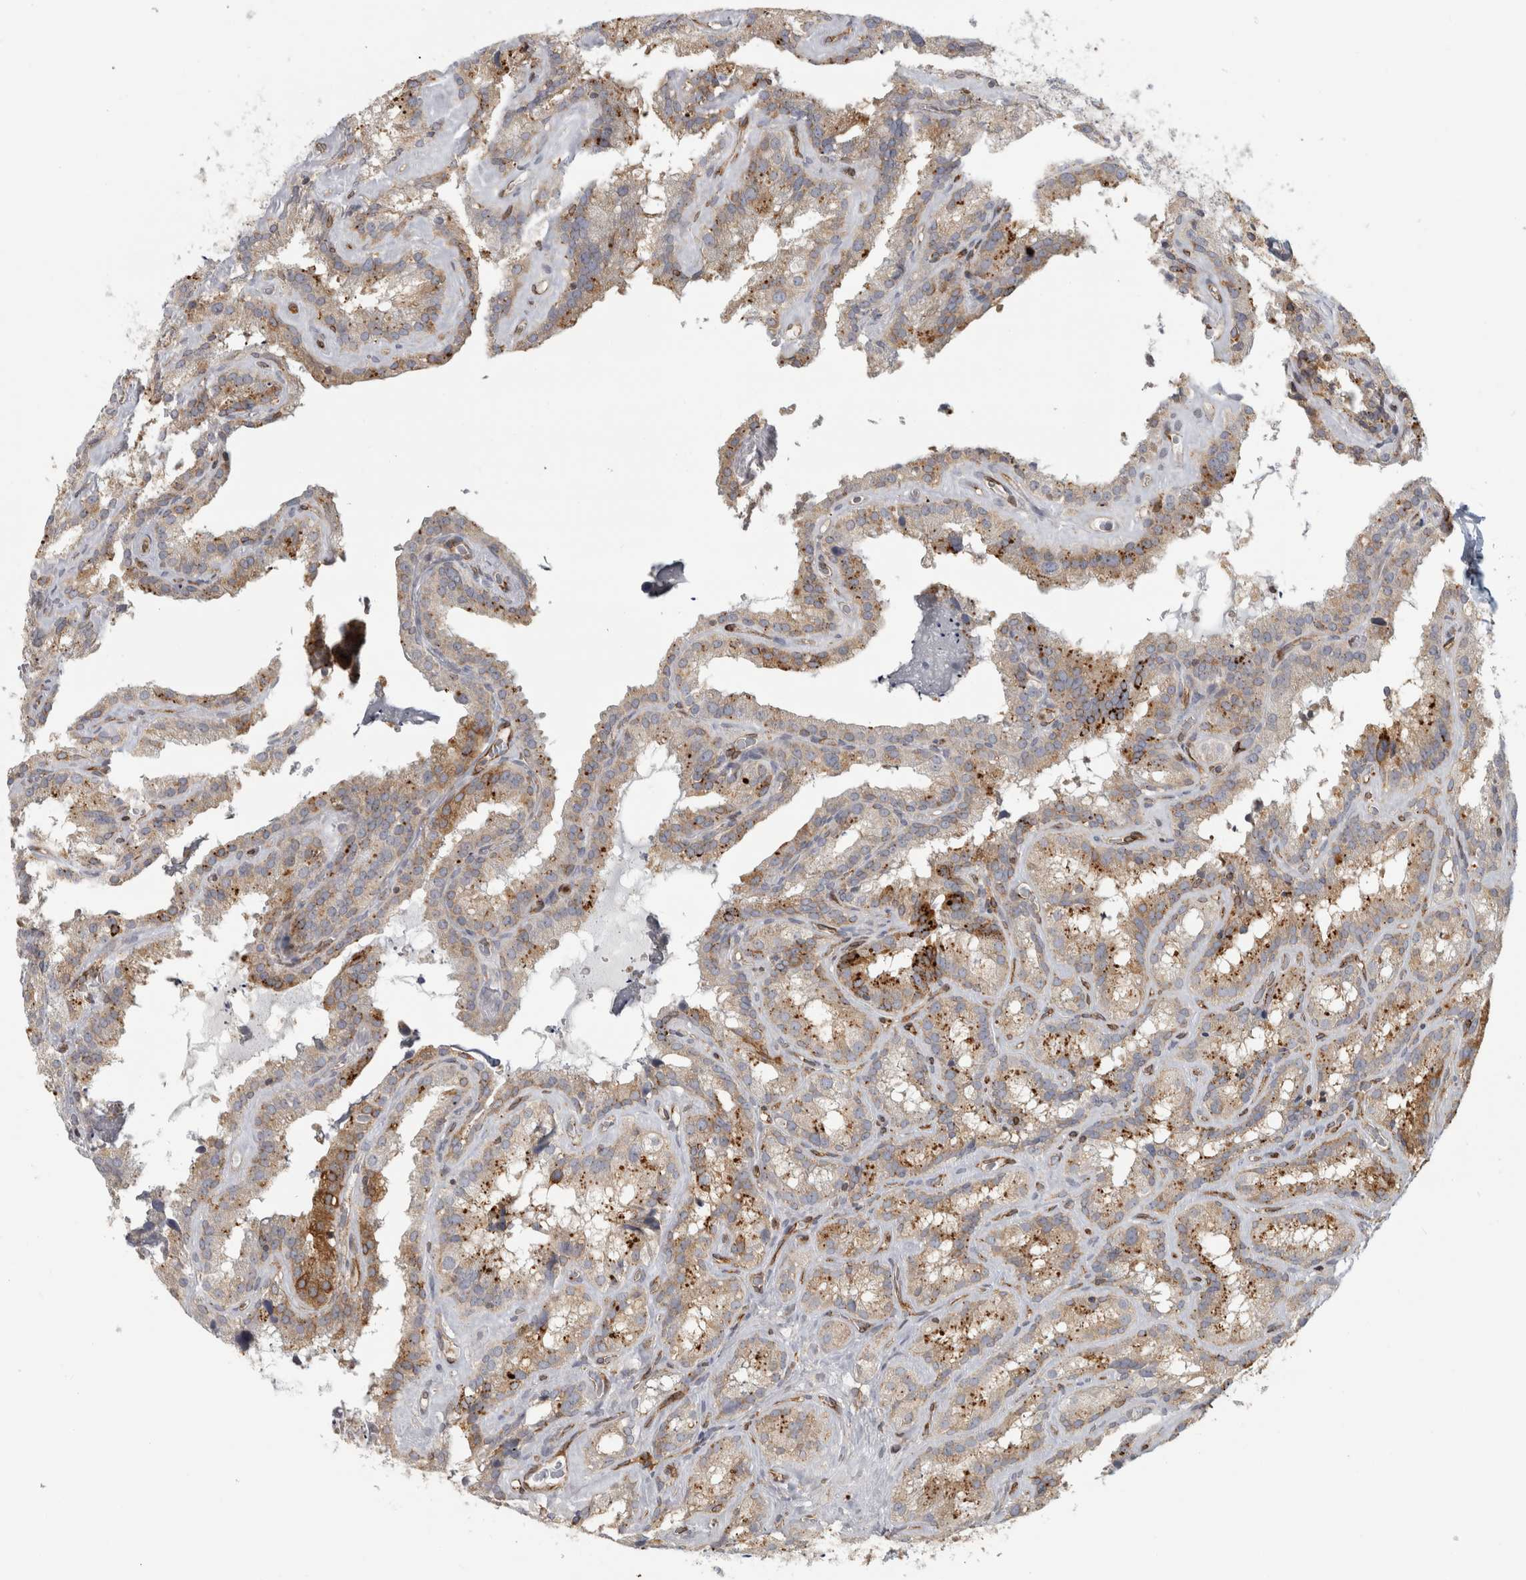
{"staining": {"intensity": "moderate", "quantity": "25%-75%", "location": "cytoplasmic/membranous"}, "tissue": "seminal vesicle", "cell_type": "Glandular cells", "image_type": "normal", "snomed": [{"axis": "morphology", "description": "Normal tissue, NOS"}, {"axis": "topography", "description": "Prostate"}, {"axis": "topography", "description": "Seminal veicle"}], "caption": "The image reveals immunohistochemical staining of normal seminal vesicle. There is moderate cytoplasmic/membranous staining is appreciated in approximately 25%-75% of glandular cells. The staining is performed using DAB brown chromogen to label protein expression. The nuclei are counter-stained blue using hematoxylin.", "gene": "HLA", "patient": {"sex": "male", "age": 59}}